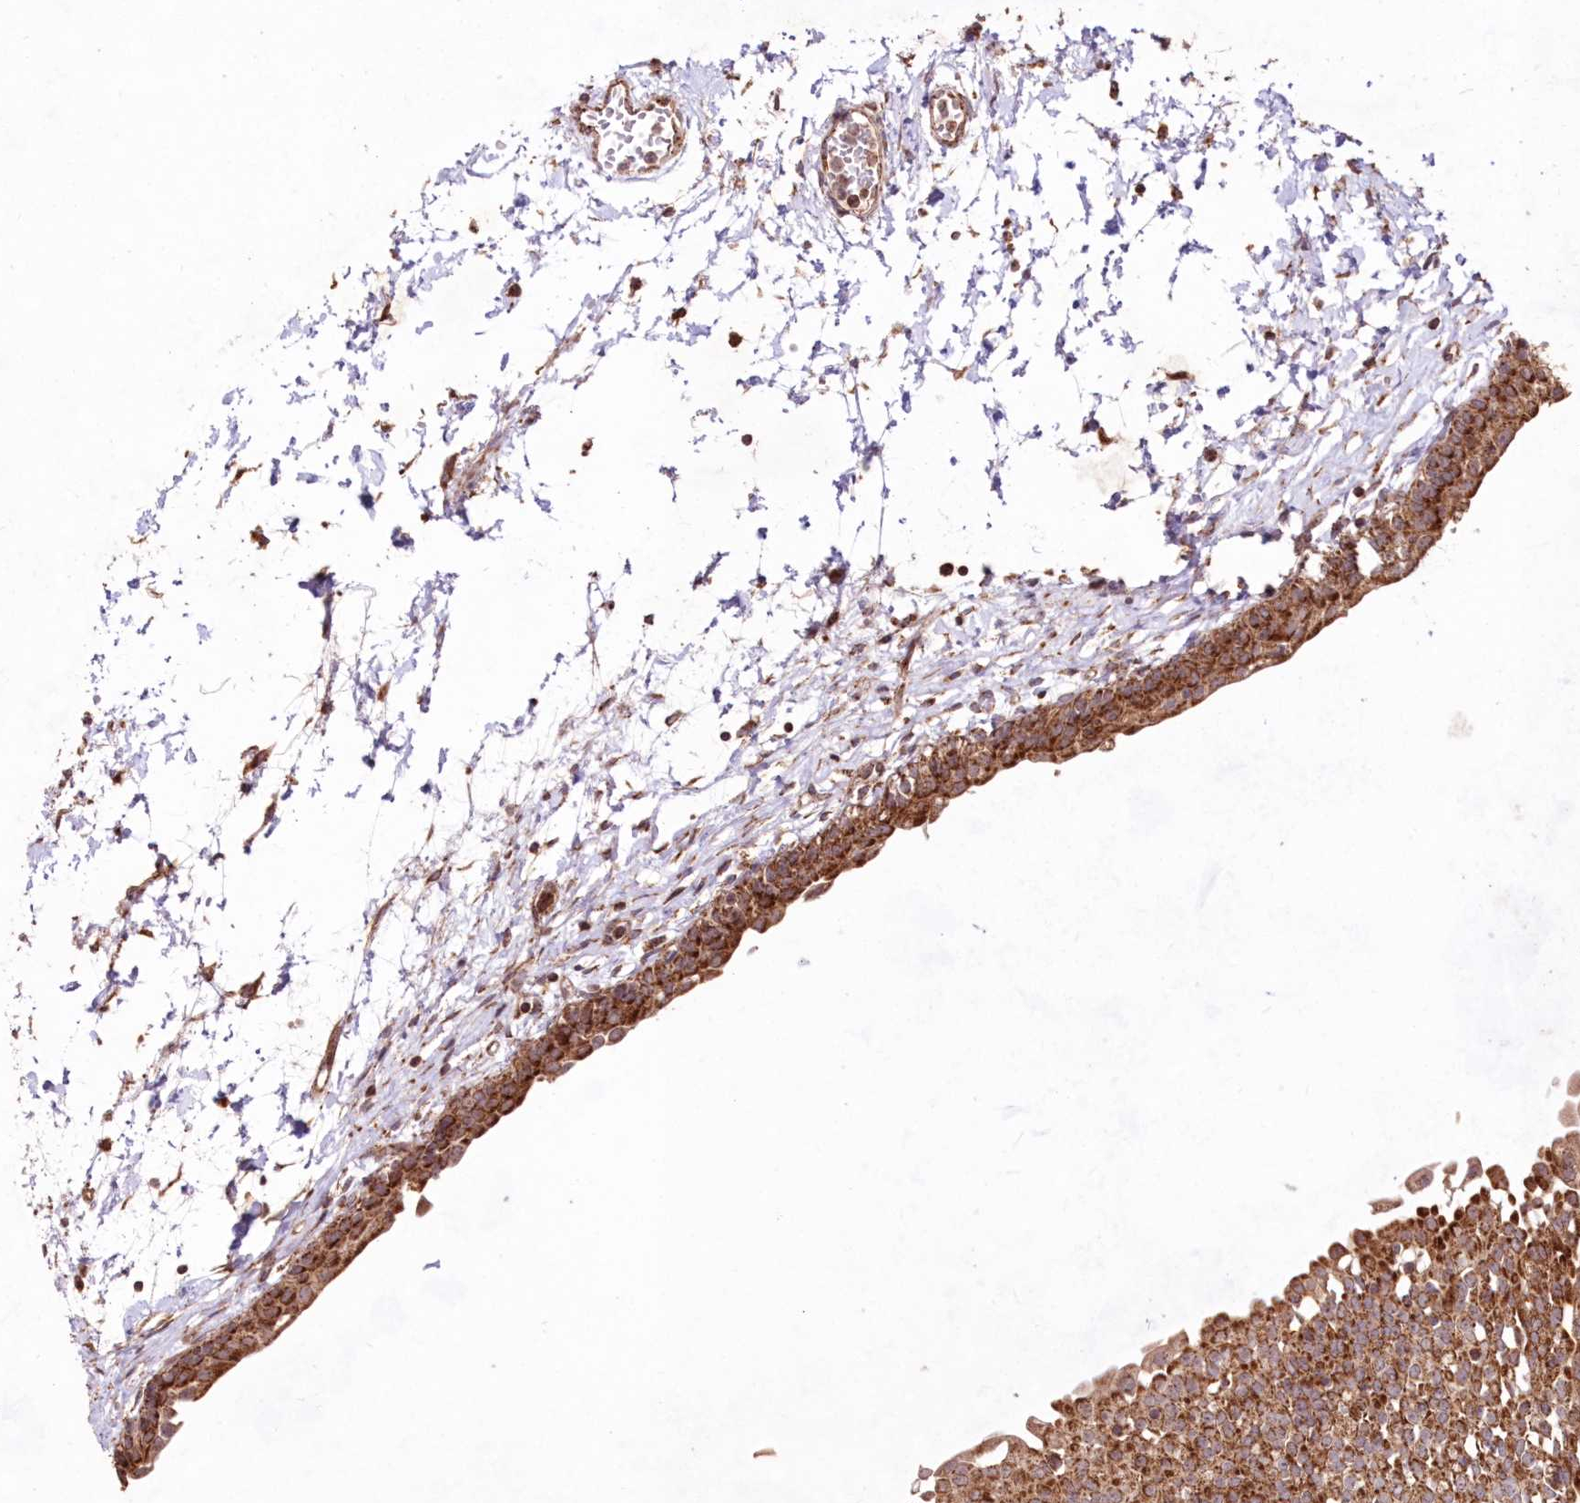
{"staining": {"intensity": "moderate", "quantity": ">75%", "location": "cytoplasmic/membranous"}, "tissue": "urinary bladder", "cell_type": "Urothelial cells", "image_type": "normal", "snomed": [{"axis": "morphology", "description": "Normal tissue, NOS"}, {"axis": "topography", "description": "Urinary bladder"}], "caption": "The immunohistochemical stain shows moderate cytoplasmic/membranous staining in urothelial cells of unremarkable urinary bladder.", "gene": "HADHB", "patient": {"sex": "male", "age": 55}}